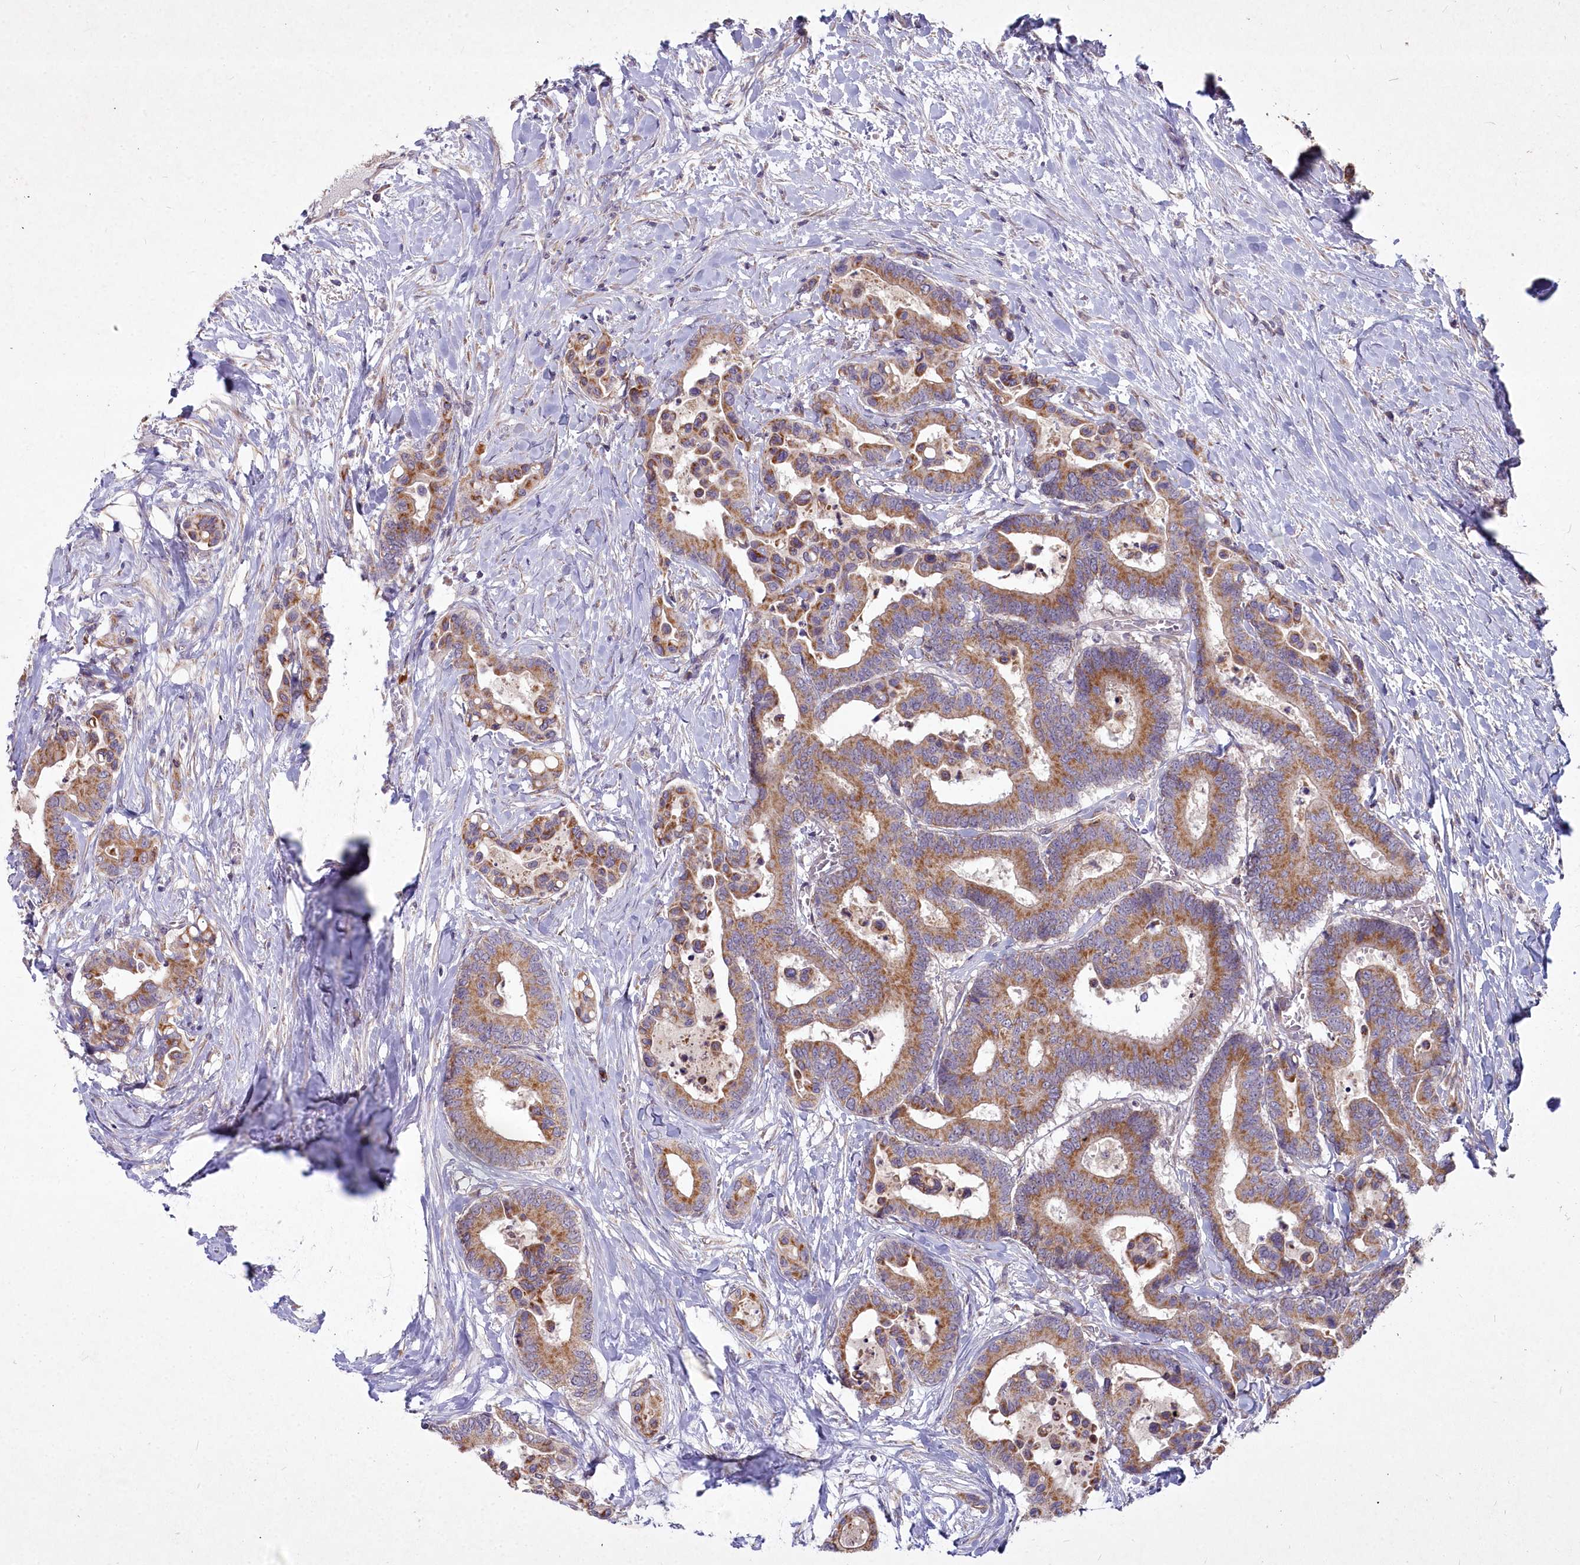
{"staining": {"intensity": "moderate", "quantity": ">75%", "location": "cytoplasmic/membranous"}, "tissue": "colorectal cancer", "cell_type": "Tumor cells", "image_type": "cancer", "snomed": [{"axis": "morphology", "description": "Normal tissue, NOS"}, {"axis": "morphology", "description": "Adenocarcinoma, NOS"}, {"axis": "topography", "description": "Colon"}], "caption": "Adenocarcinoma (colorectal) stained with a protein marker displays moderate staining in tumor cells.", "gene": "MICU2", "patient": {"sex": "male", "age": 82}}